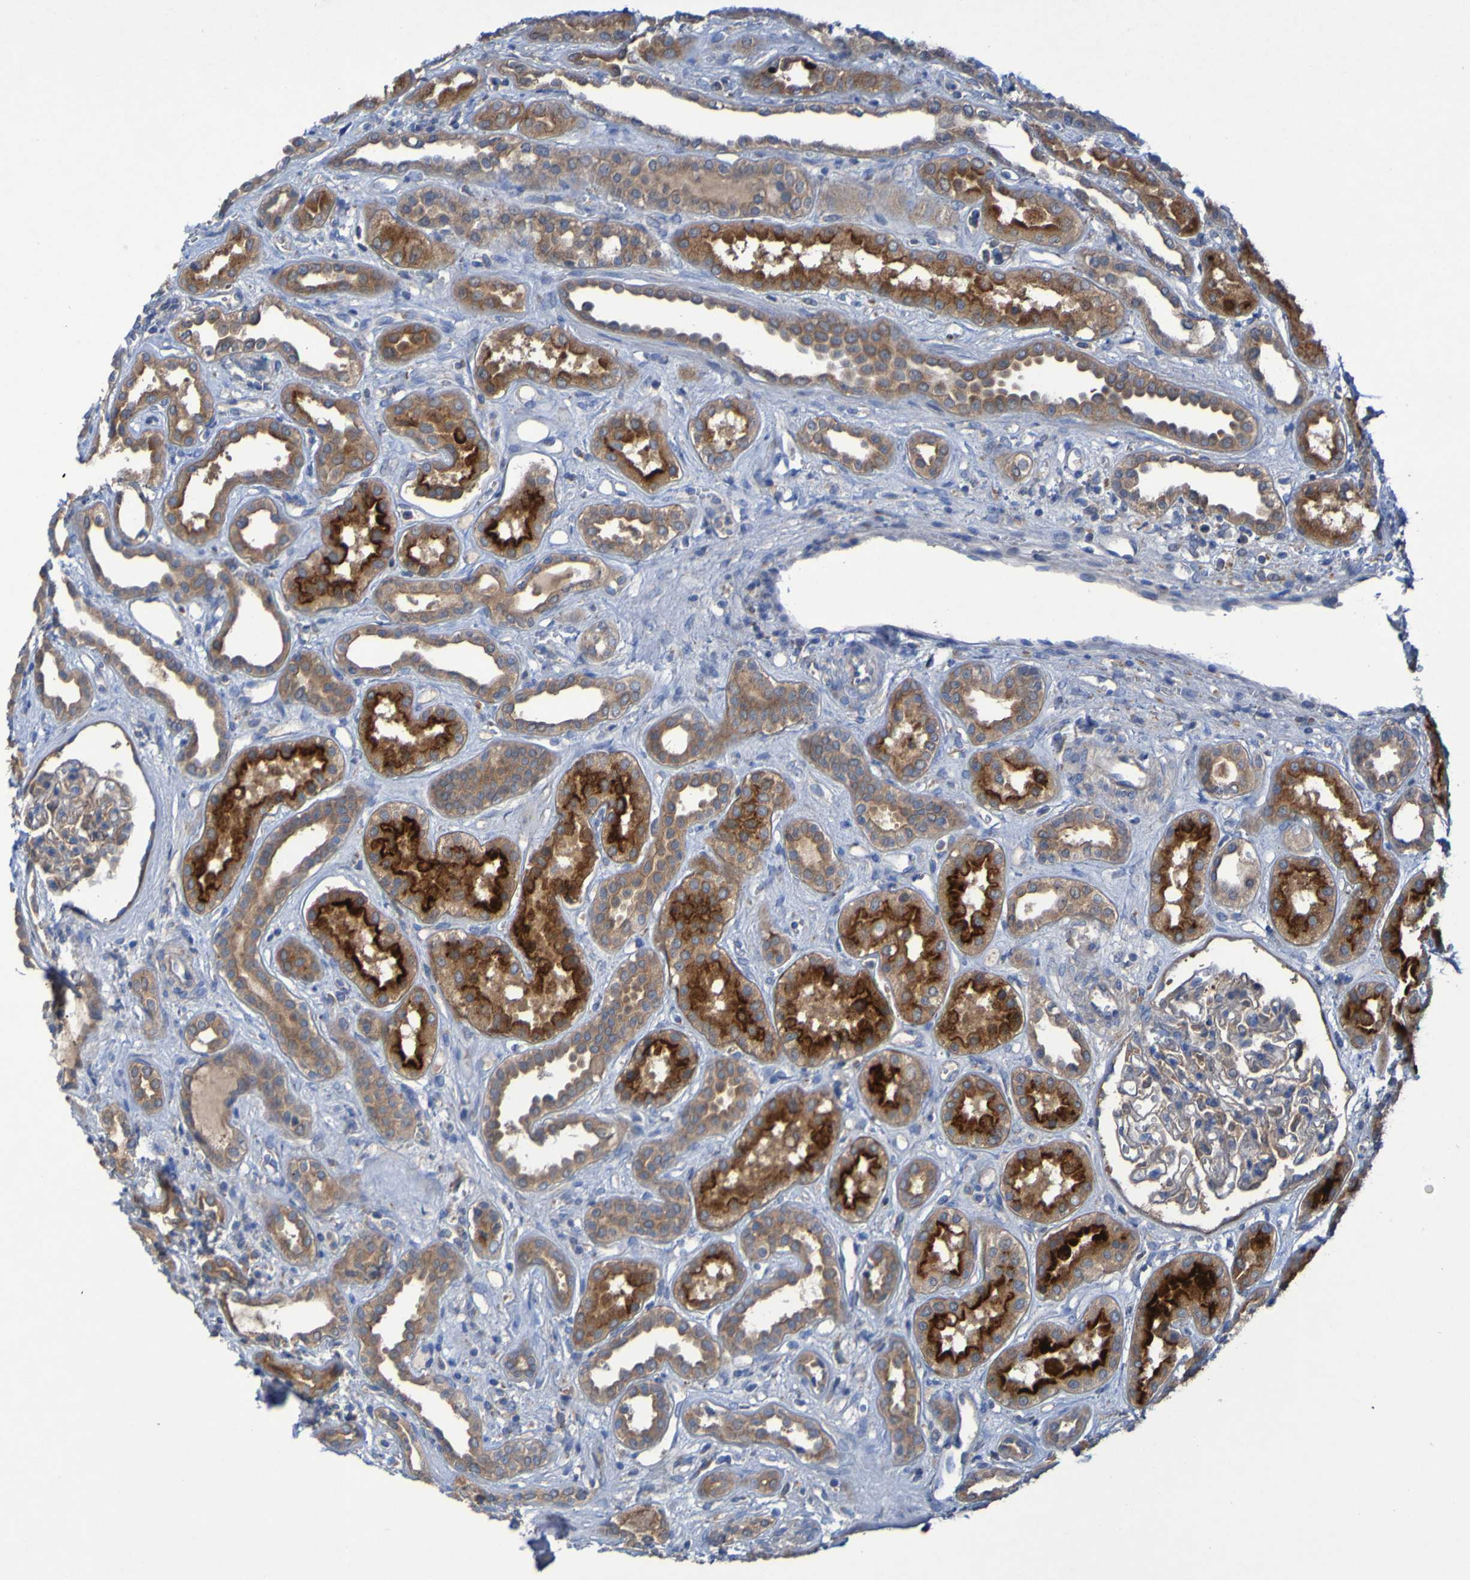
{"staining": {"intensity": "moderate", "quantity": "25%-75%", "location": "cytoplasmic/membranous"}, "tissue": "kidney", "cell_type": "Cells in glomeruli", "image_type": "normal", "snomed": [{"axis": "morphology", "description": "Normal tissue, NOS"}, {"axis": "topography", "description": "Kidney"}], "caption": "Kidney stained with DAB immunohistochemistry reveals medium levels of moderate cytoplasmic/membranous positivity in approximately 25%-75% of cells in glomeruli.", "gene": "ARHGEF16", "patient": {"sex": "male", "age": 59}}